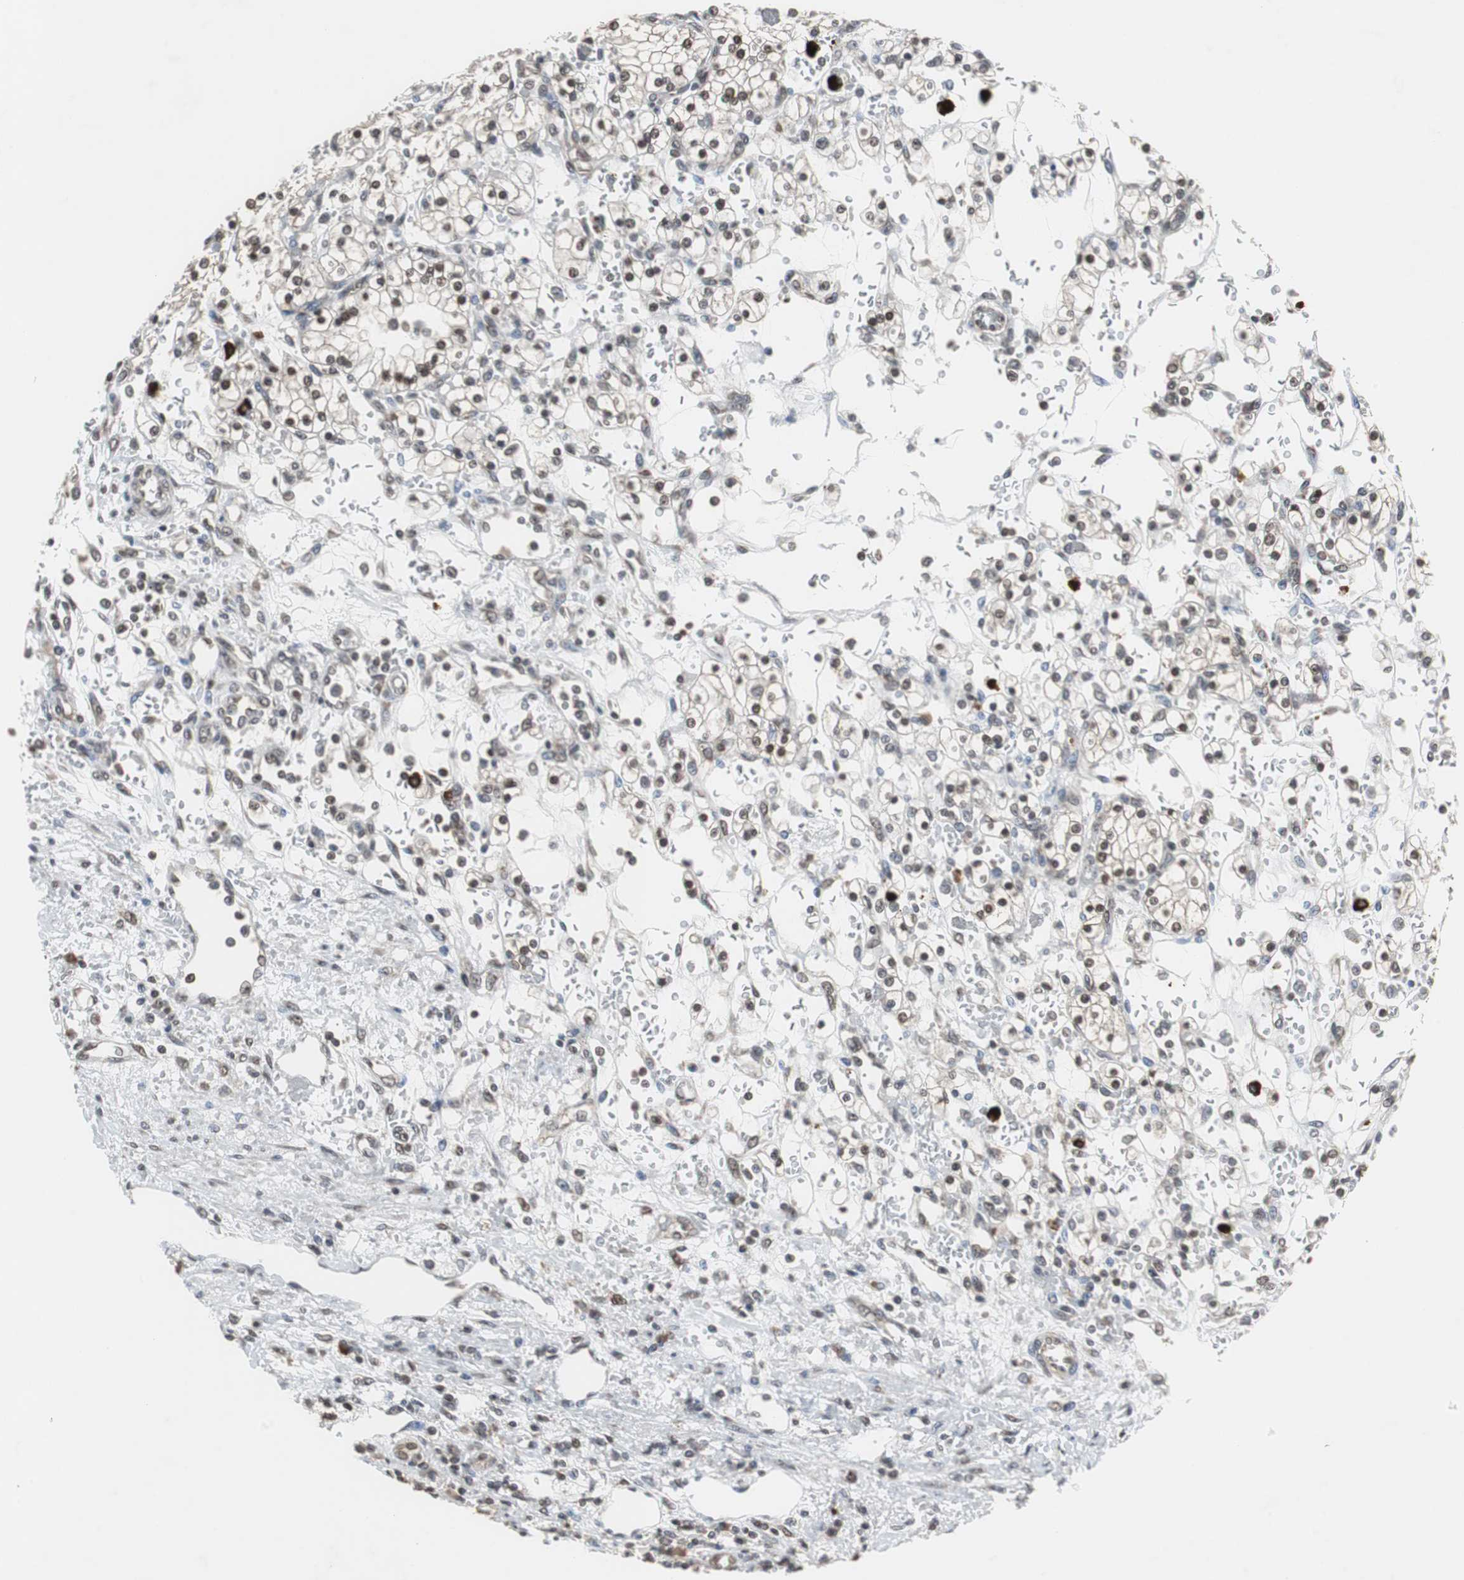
{"staining": {"intensity": "moderate", "quantity": ">75%", "location": "nuclear"}, "tissue": "renal cancer", "cell_type": "Tumor cells", "image_type": "cancer", "snomed": [{"axis": "morphology", "description": "Normal tissue, NOS"}, {"axis": "morphology", "description": "Adenocarcinoma, NOS"}, {"axis": "topography", "description": "Kidney"}], "caption": "Immunohistochemical staining of human renal adenocarcinoma exhibits medium levels of moderate nuclear protein expression in about >75% of tumor cells. The staining is performed using DAB brown chromogen to label protein expression. The nuclei are counter-stained blue using hematoxylin.", "gene": "ZHX2", "patient": {"sex": "female", "age": 55}}